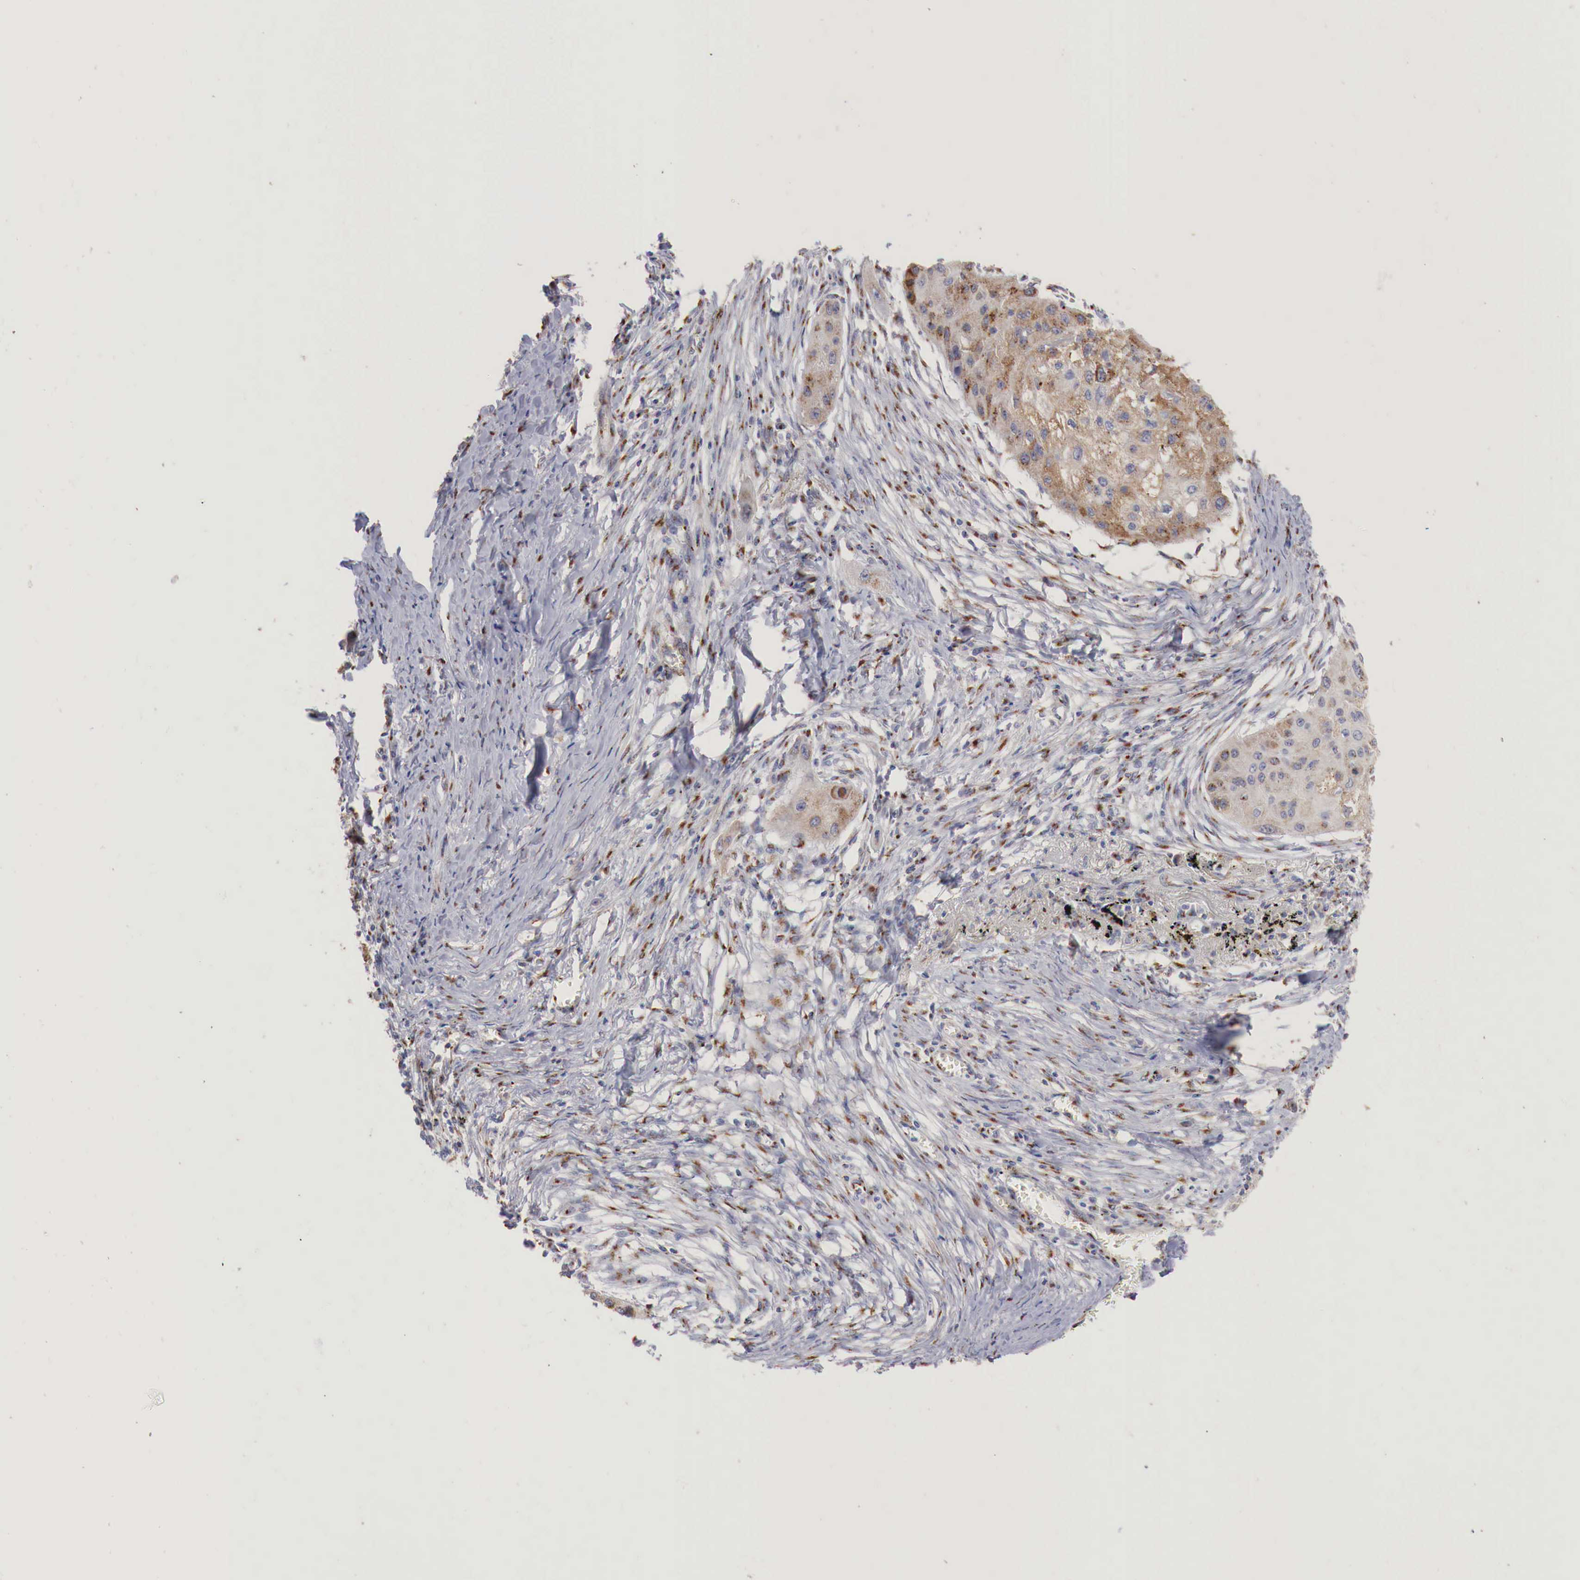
{"staining": {"intensity": "moderate", "quantity": ">75%", "location": "cytoplasmic/membranous"}, "tissue": "lung cancer", "cell_type": "Tumor cells", "image_type": "cancer", "snomed": [{"axis": "morphology", "description": "Squamous cell carcinoma, NOS"}, {"axis": "topography", "description": "Lung"}], "caption": "The photomicrograph reveals a brown stain indicating the presence of a protein in the cytoplasmic/membranous of tumor cells in lung squamous cell carcinoma. Using DAB (brown) and hematoxylin (blue) stains, captured at high magnification using brightfield microscopy.", "gene": "SYAP1", "patient": {"sex": "male", "age": 71}}